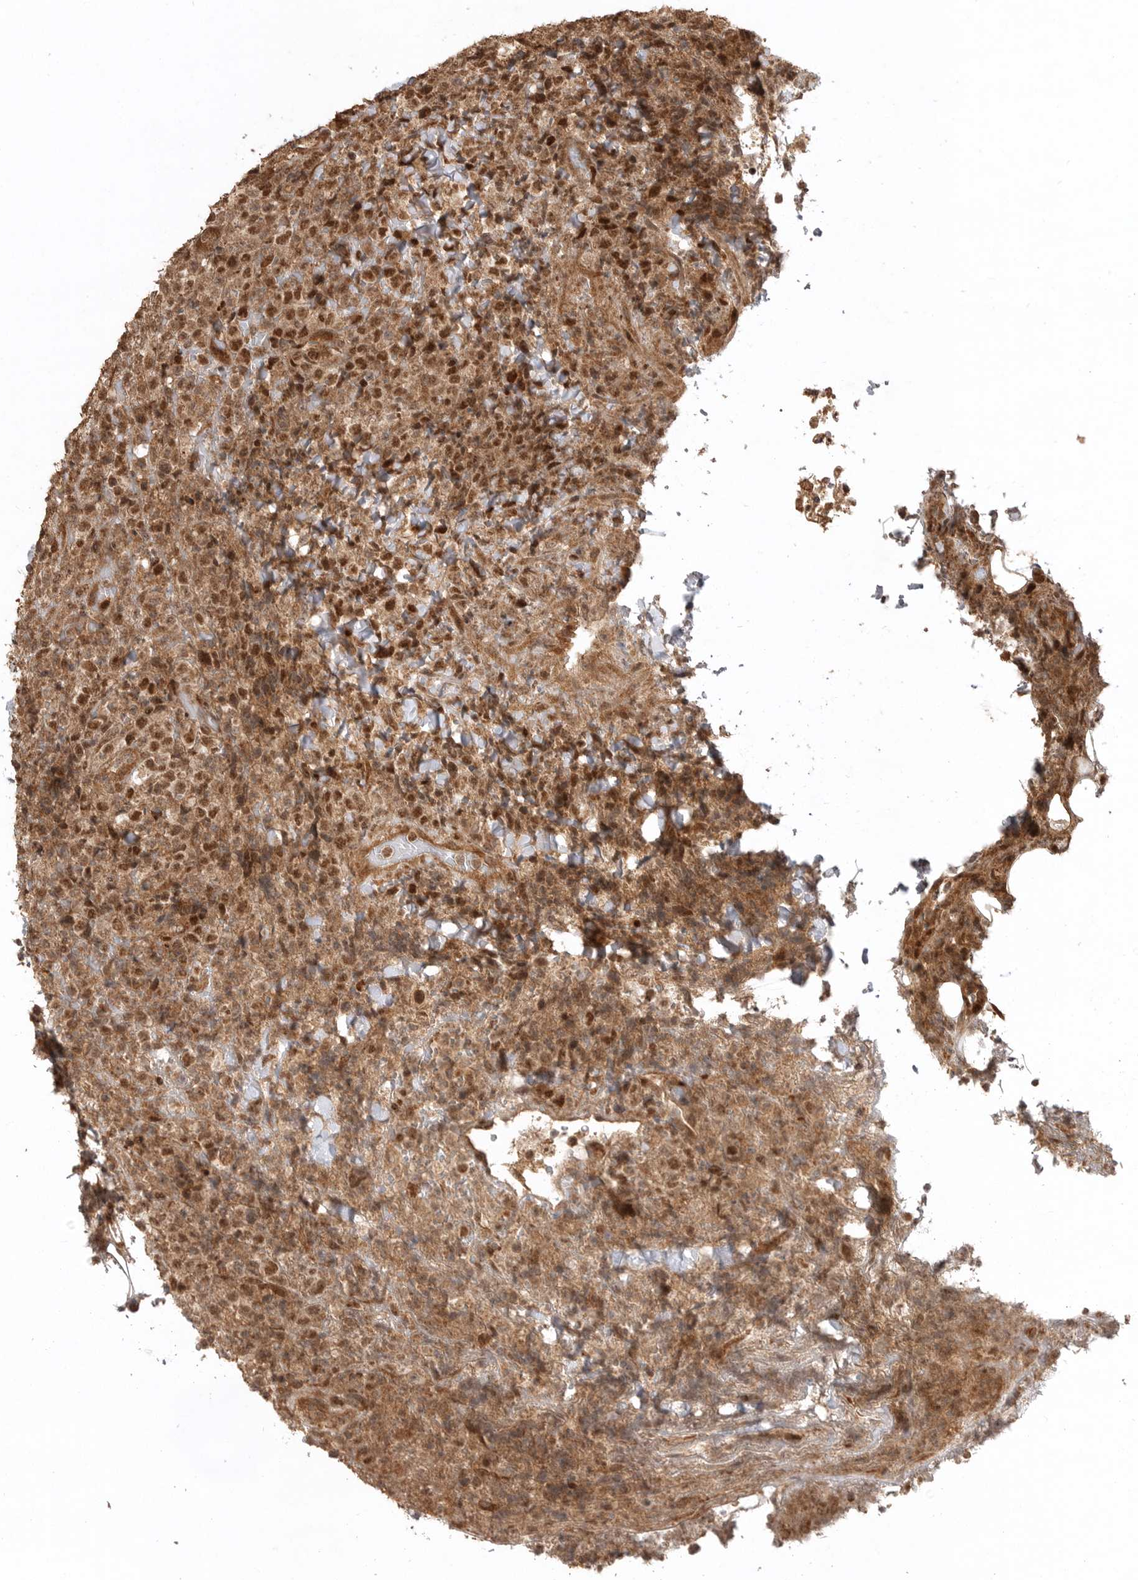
{"staining": {"intensity": "moderate", "quantity": ">75%", "location": "nuclear"}, "tissue": "lymphoma", "cell_type": "Tumor cells", "image_type": "cancer", "snomed": [{"axis": "morphology", "description": "Malignant lymphoma, non-Hodgkin's type, High grade"}, {"axis": "topography", "description": "Lymph node"}], "caption": "Moderate nuclear expression for a protein is present in approximately >75% of tumor cells of lymphoma using immunohistochemistry (IHC).", "gene": "BOC", "patient": {"sex": "male", "age": 13}}